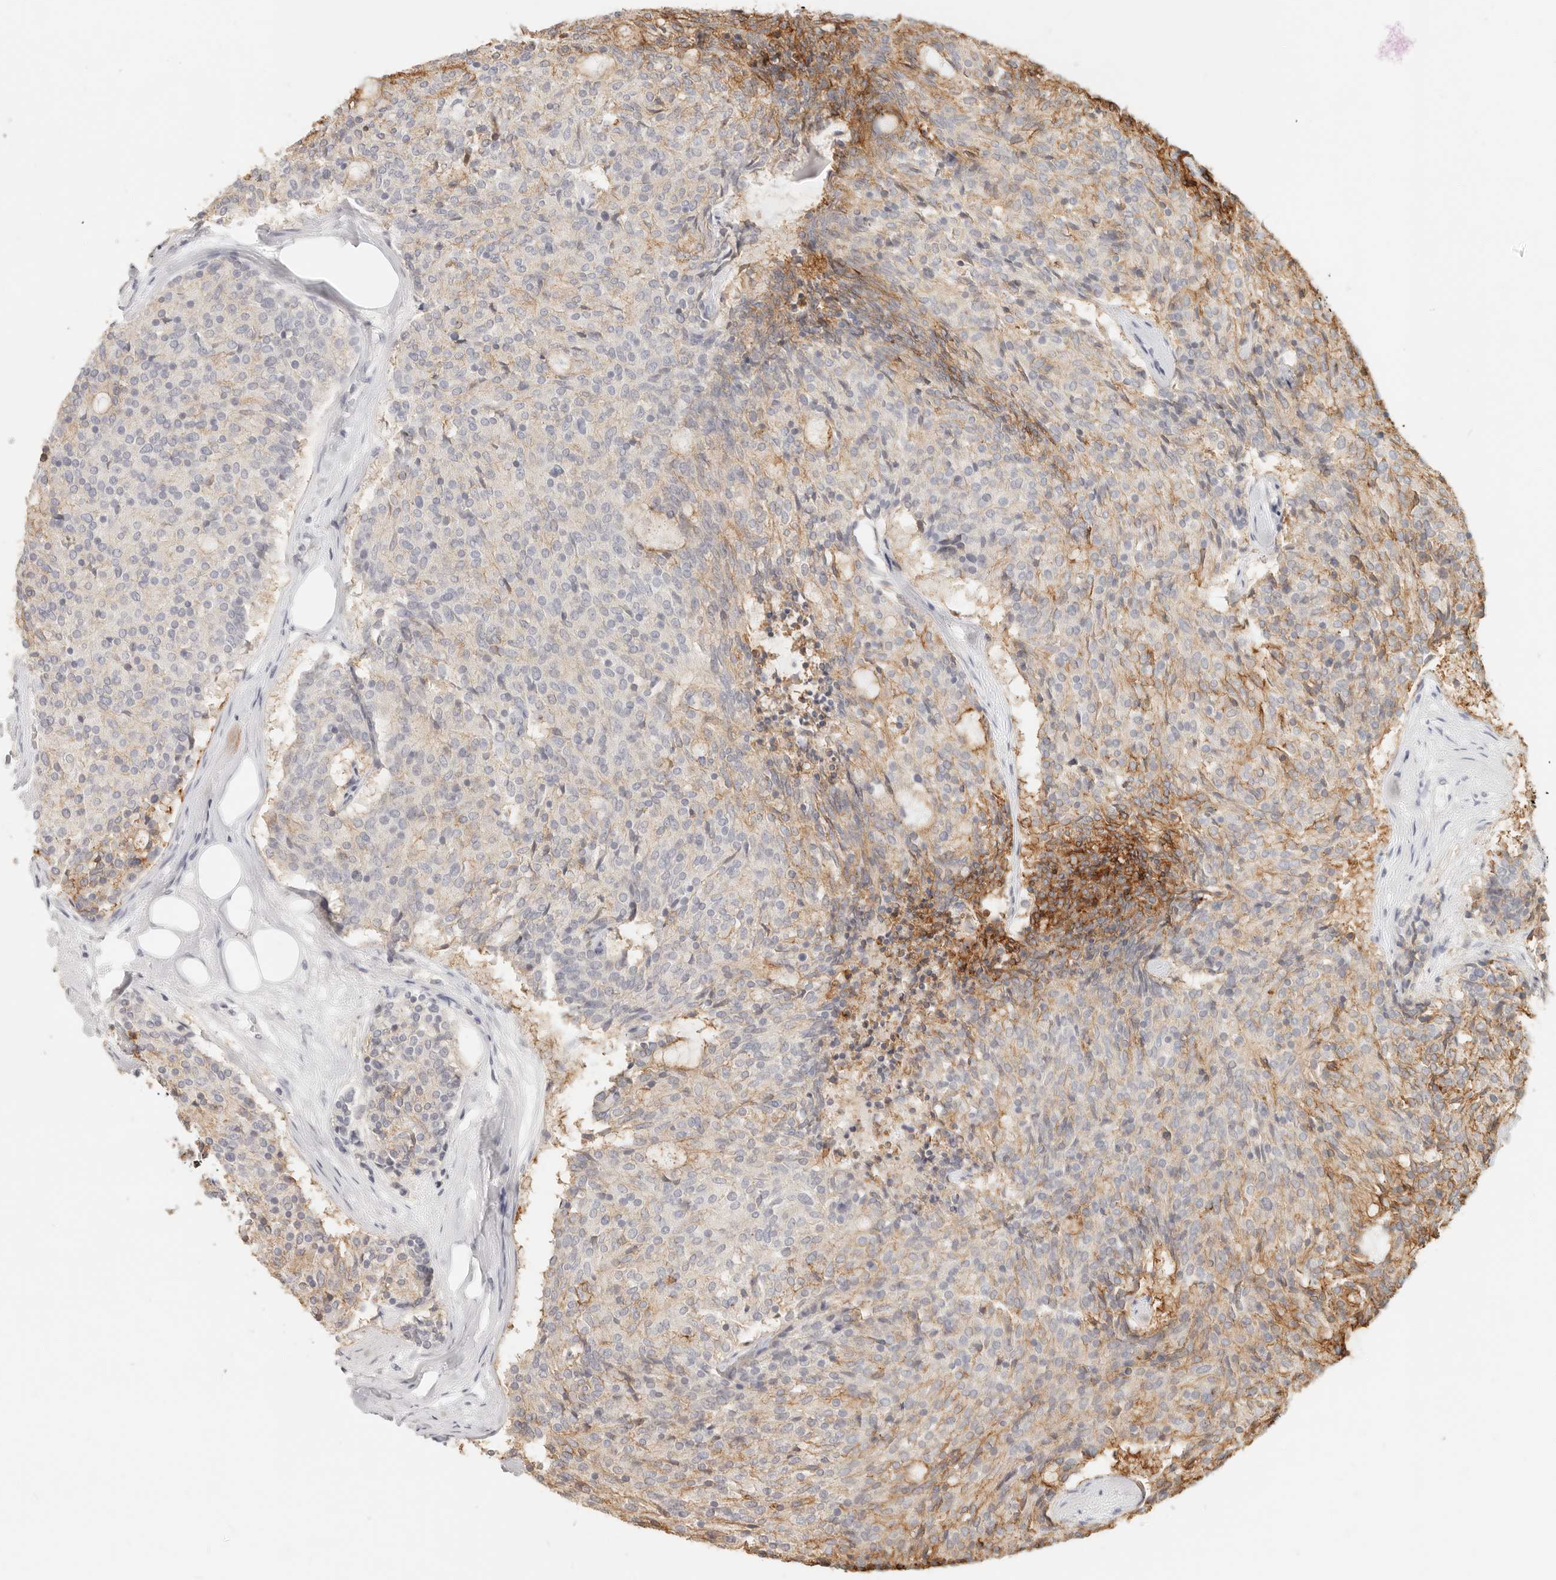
{"staining": {"intensity": "weak", "quantity": "25%-75%", "location": "cytoplasmic/membranous"}, "tissue": "carcinoid", "cell_type": "Tumor cells", "image_type": "cancer", "snomed": [{"axis": "morphology", "description": "Carcinoid, malignant, NOS"}, {"axis": "topography", "description": "Pancreas"}], "caption": "Brown immunohistochemical staining in carcinoid shows weak cytoplasmic/membranous expression in approximately 25%-75% of tumor cells. Using DAB (brown) and hematoxylin (blue) stains, captured at high magnification using brightfield microscopy.", "gene": "EPCAM", "patient": {"sex": "female", "age": 54}}